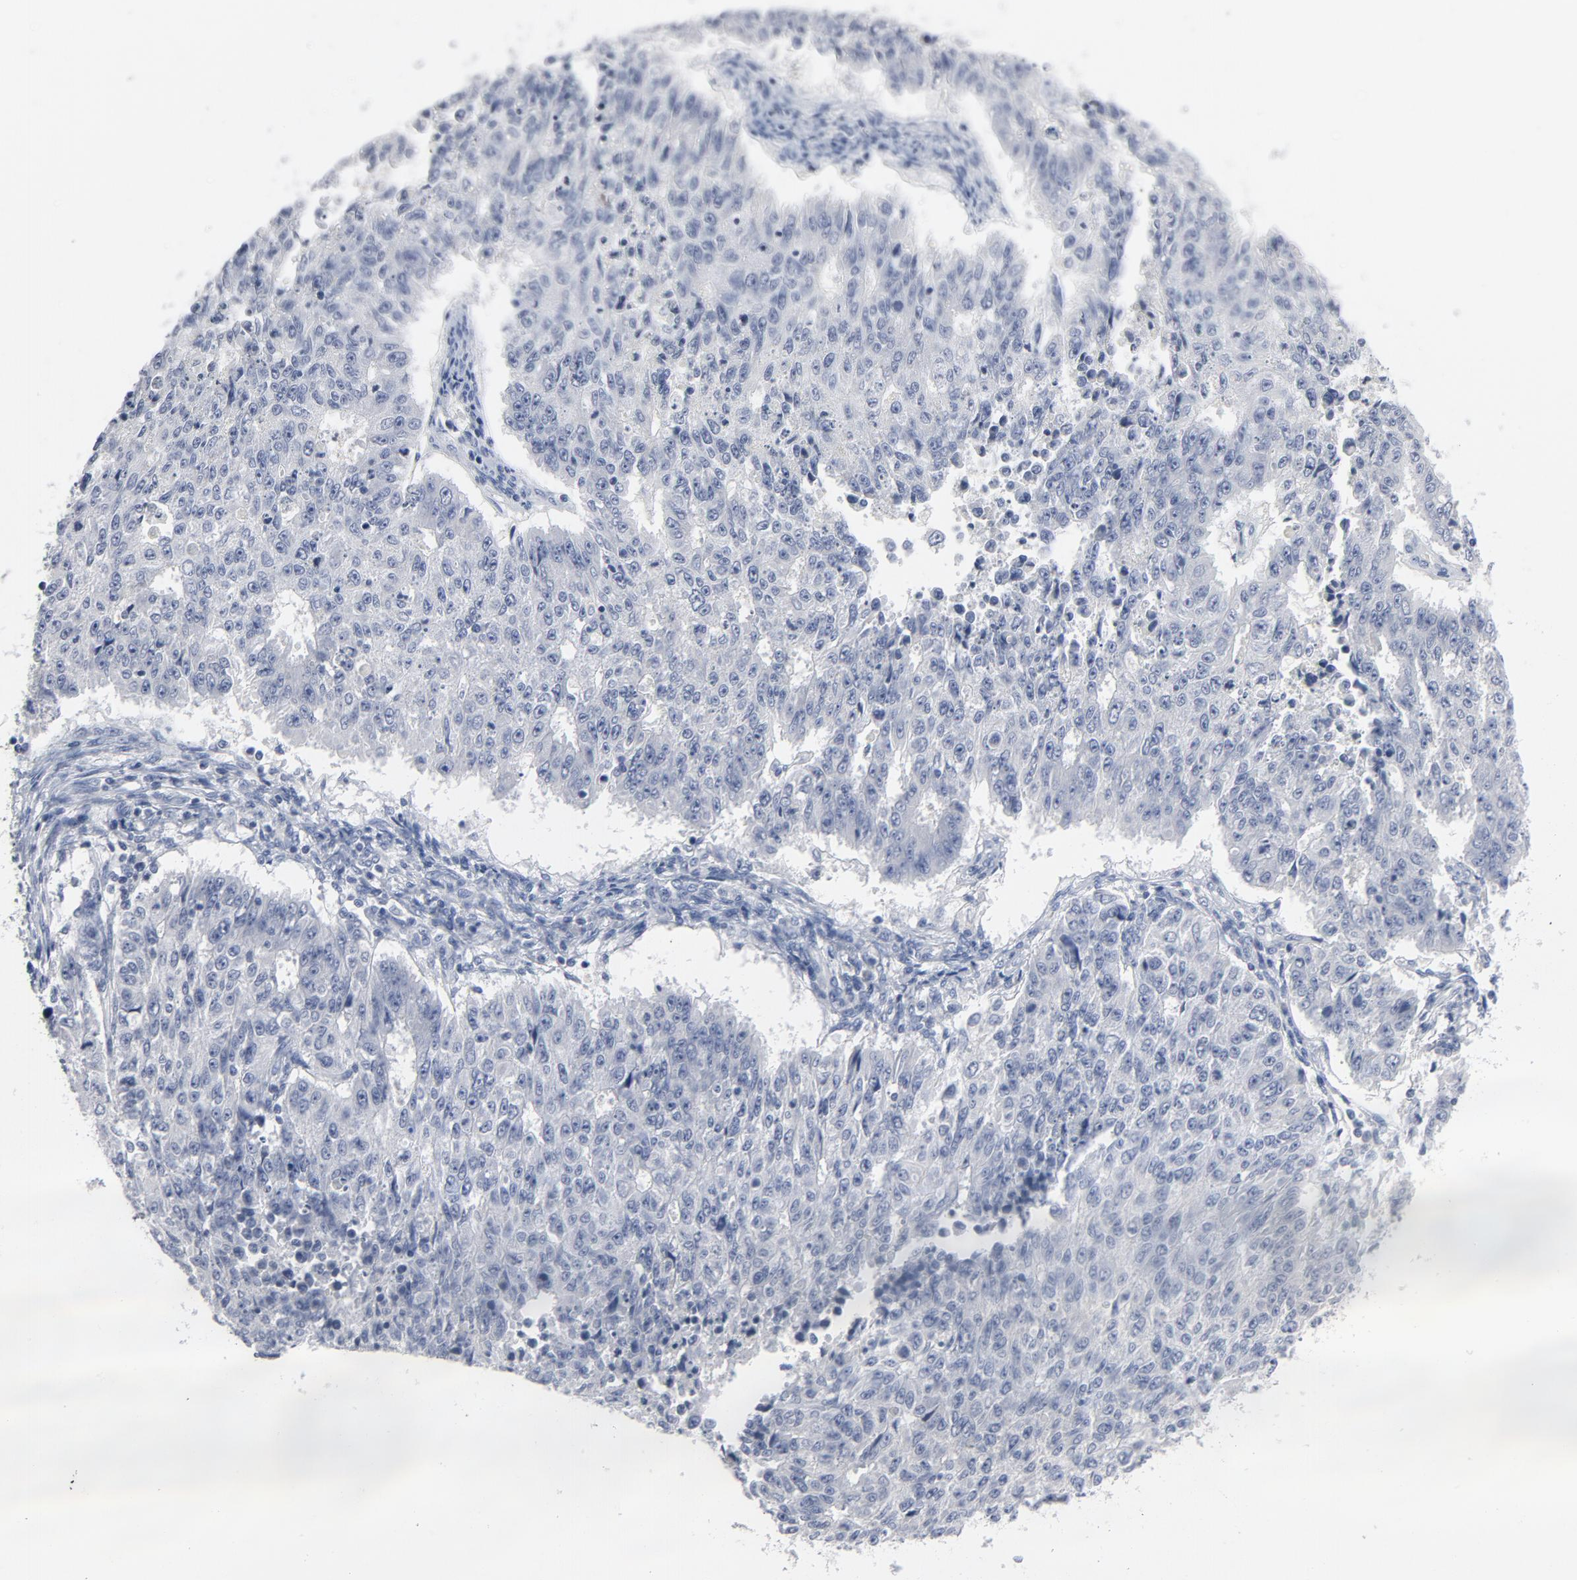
{"staining": {"intensity": "negative", "quantity": "none", "location": "none"}, "tissue": "endometrial cancer", "cell_type": "Tumor cells", "image_type": "cancer", "snomed": [{"axis": "morphology", "description": "Adenocarcinoma, NOS"}, {"axis": "topography", "description": "Endometrium"}], "caption": "An immunohistochemistry photomicrograph of endometrial cancer (adenocarcinoma) is shown. There is no staining in tumor cells of endometrial cancer (adenocarcinoma). Nuclei are stained in blue.", "gene": "TCL1A", "patient": {"sex": "female", "age": 42}}